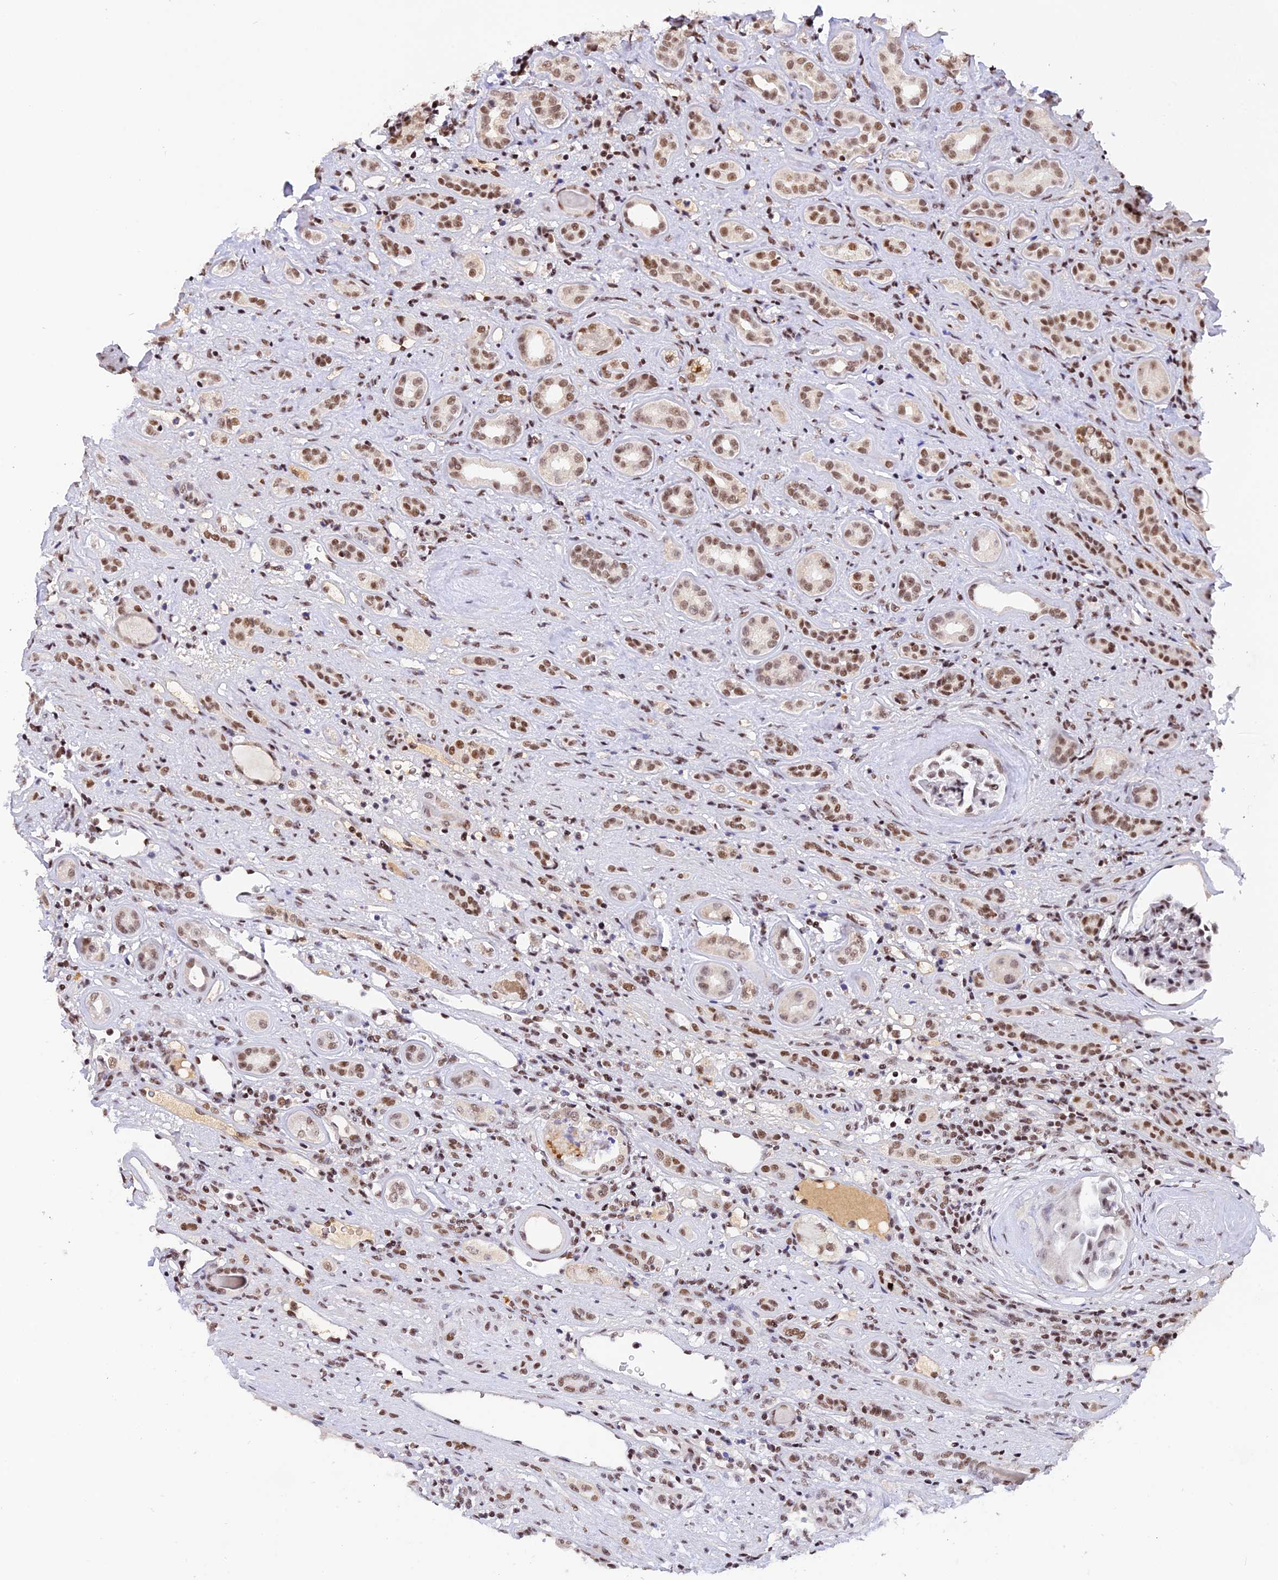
{"staining": {"intensity": "moderate", "quantity": ">75%", "location": "nuclear"}, "tissue": "renal cancer", "cell_type": "Tumor cells", "image_type": "cancer", "snomed": [{"axis": "morphology", "description": "Adenocarcinoma, NOS"}, {"axis": "topography", "description": "Kidney"}], "caption": "IHC staining of adenocarcinoma (renal), which exhibits medium levels of moderate nuclear positivity in about >75% of tumor cells indicating moderate nuclear protein staining. The staining was performed using DAB (3,3'-diaminobenzidine) (brown) for protein detection and nuclei were counterstained in hematoxylin (blue).", "gene": "THAP11", "patient": {"sex": "female", "age": 69}}